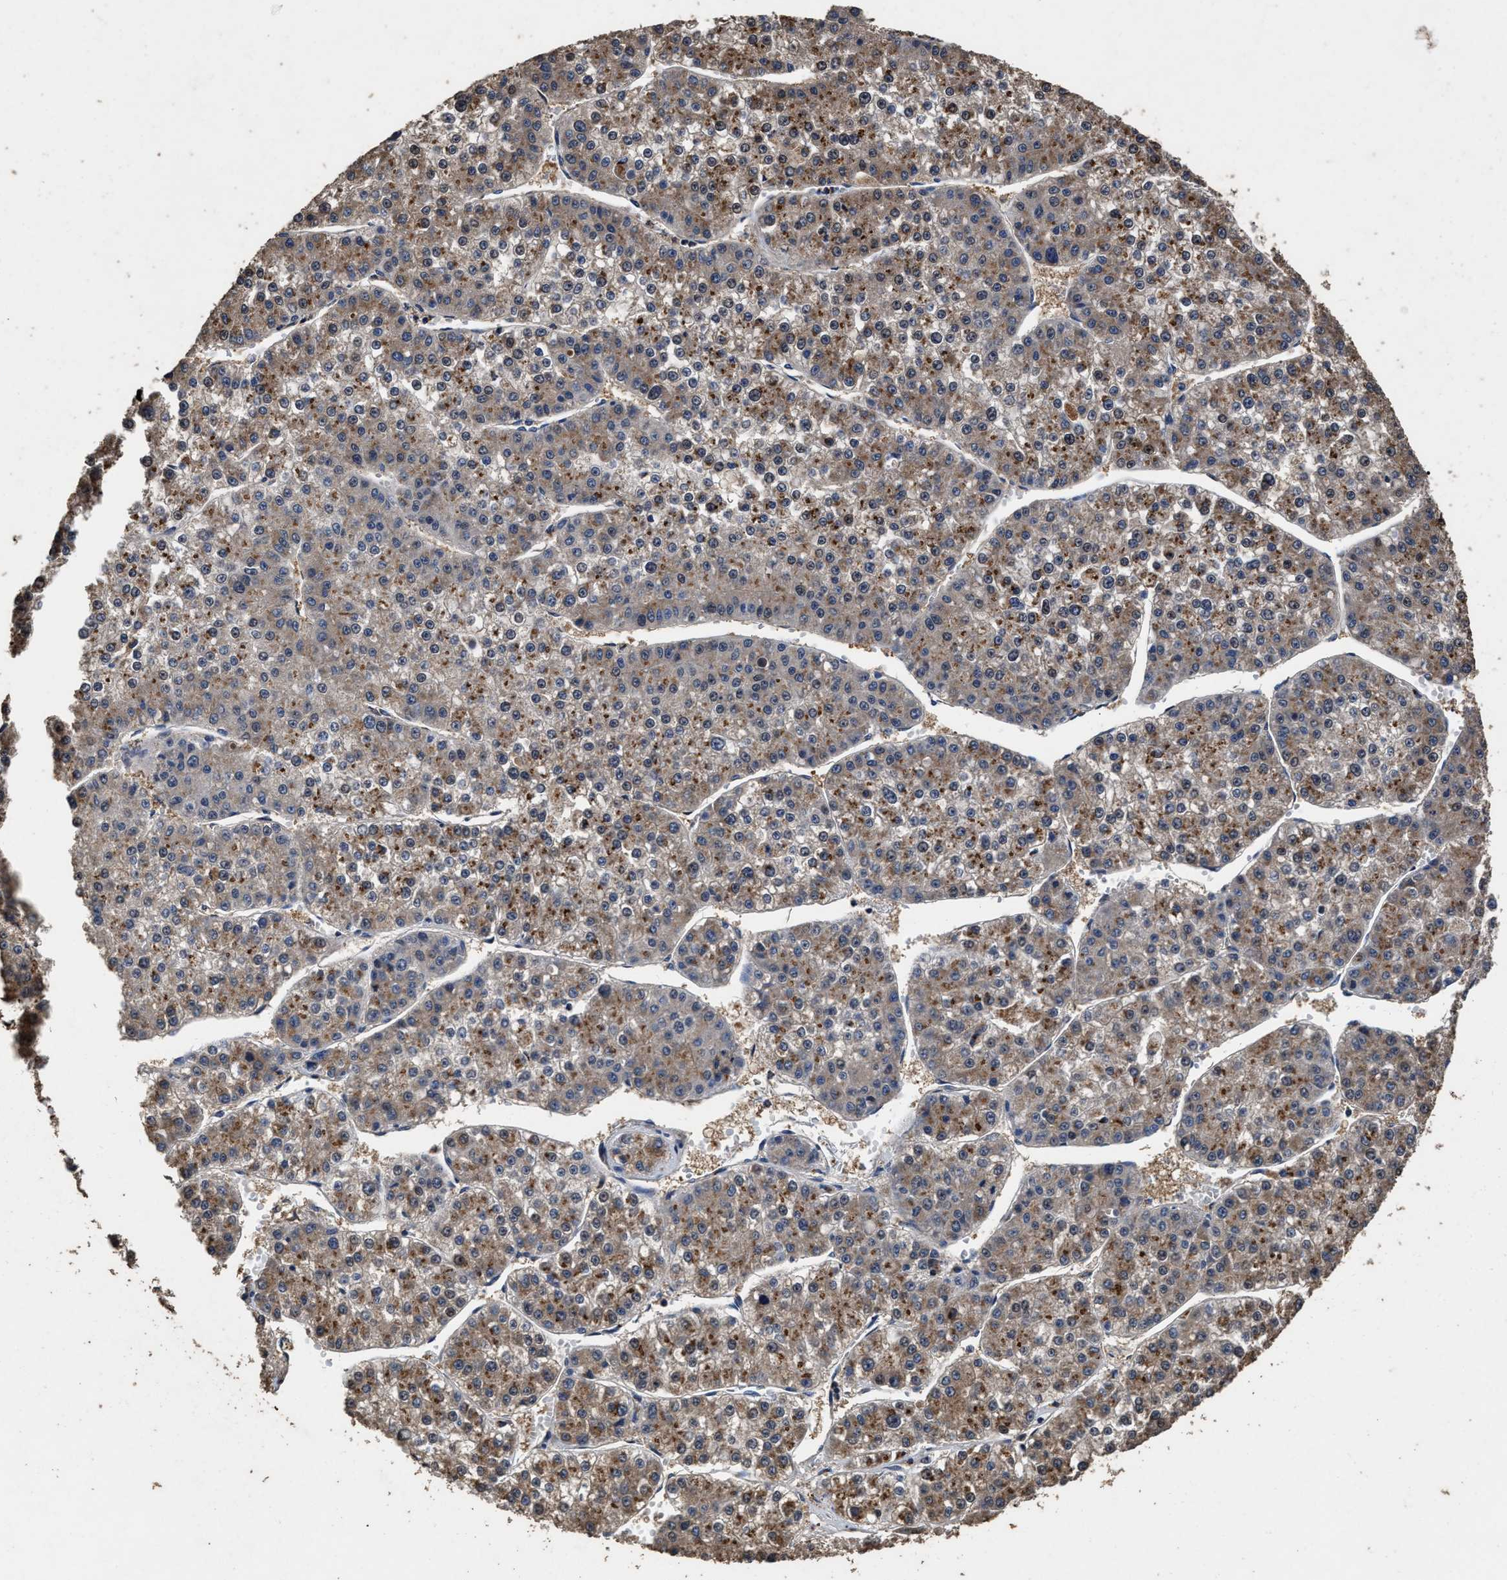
{"staining": {"intensity": "moderate", "quantity": ">75%", "location": "cytoplasmic/membranous"}, "tissue": "liver cancer", "cell_type": "Tumor cells", "image_type": "cancer", "snomed": [{"axis": "morphology", "description": "Carcinoma, Hepatocellular, NOS"}, {"axis": "topography", "description": "Liver"}], "caption": "The histopathology image reveals immunohistochemical staining of liver cancer (hepatocellular carcinoma). There is moderate cytoplasmic/membranous staining is seen in about >75% of tumor cells.", "gene": "TPST2", "patient": {"sex": "female", "age": 73}}